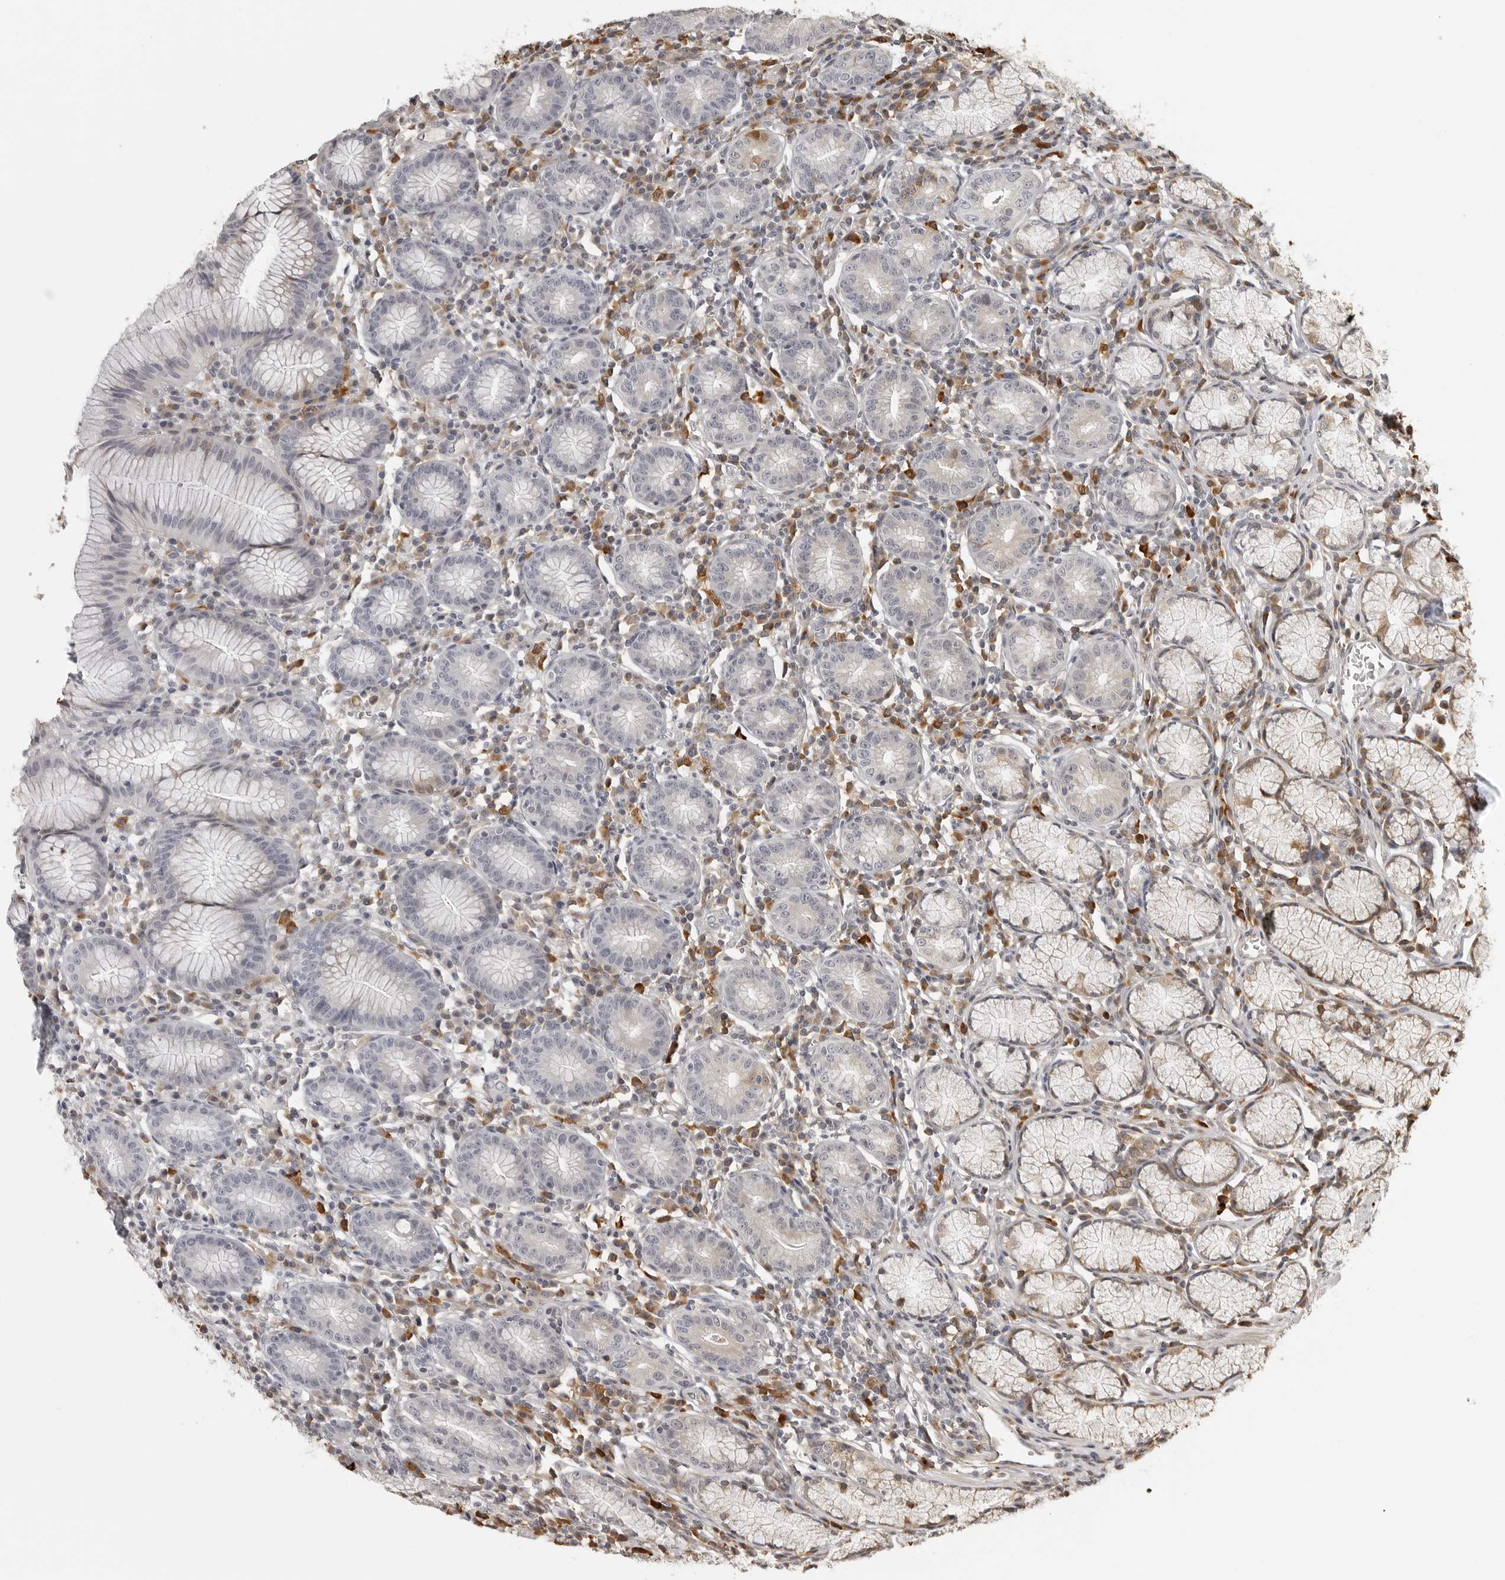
{"staining": {"intensity": "moderate", "quantity": "<25%", "location": "cytoplasmic/membranous"}, "tissue": "stomach", "cell_type": "Glandular cells", "image_type": "normal", "snomed": [{"axis": "morphology", "description": "Normal tissue, NOS"}, {"axis": "topography", "description": "Stomach"}], "caption": "DAB immunohistochemical staining of unremarkable stomach reveals moderate cytoplasmic/membranous protein positivity in about <25% of glandular cells.", "gene": "IDO1", "patient": {"sex": "male", "age": 55}}